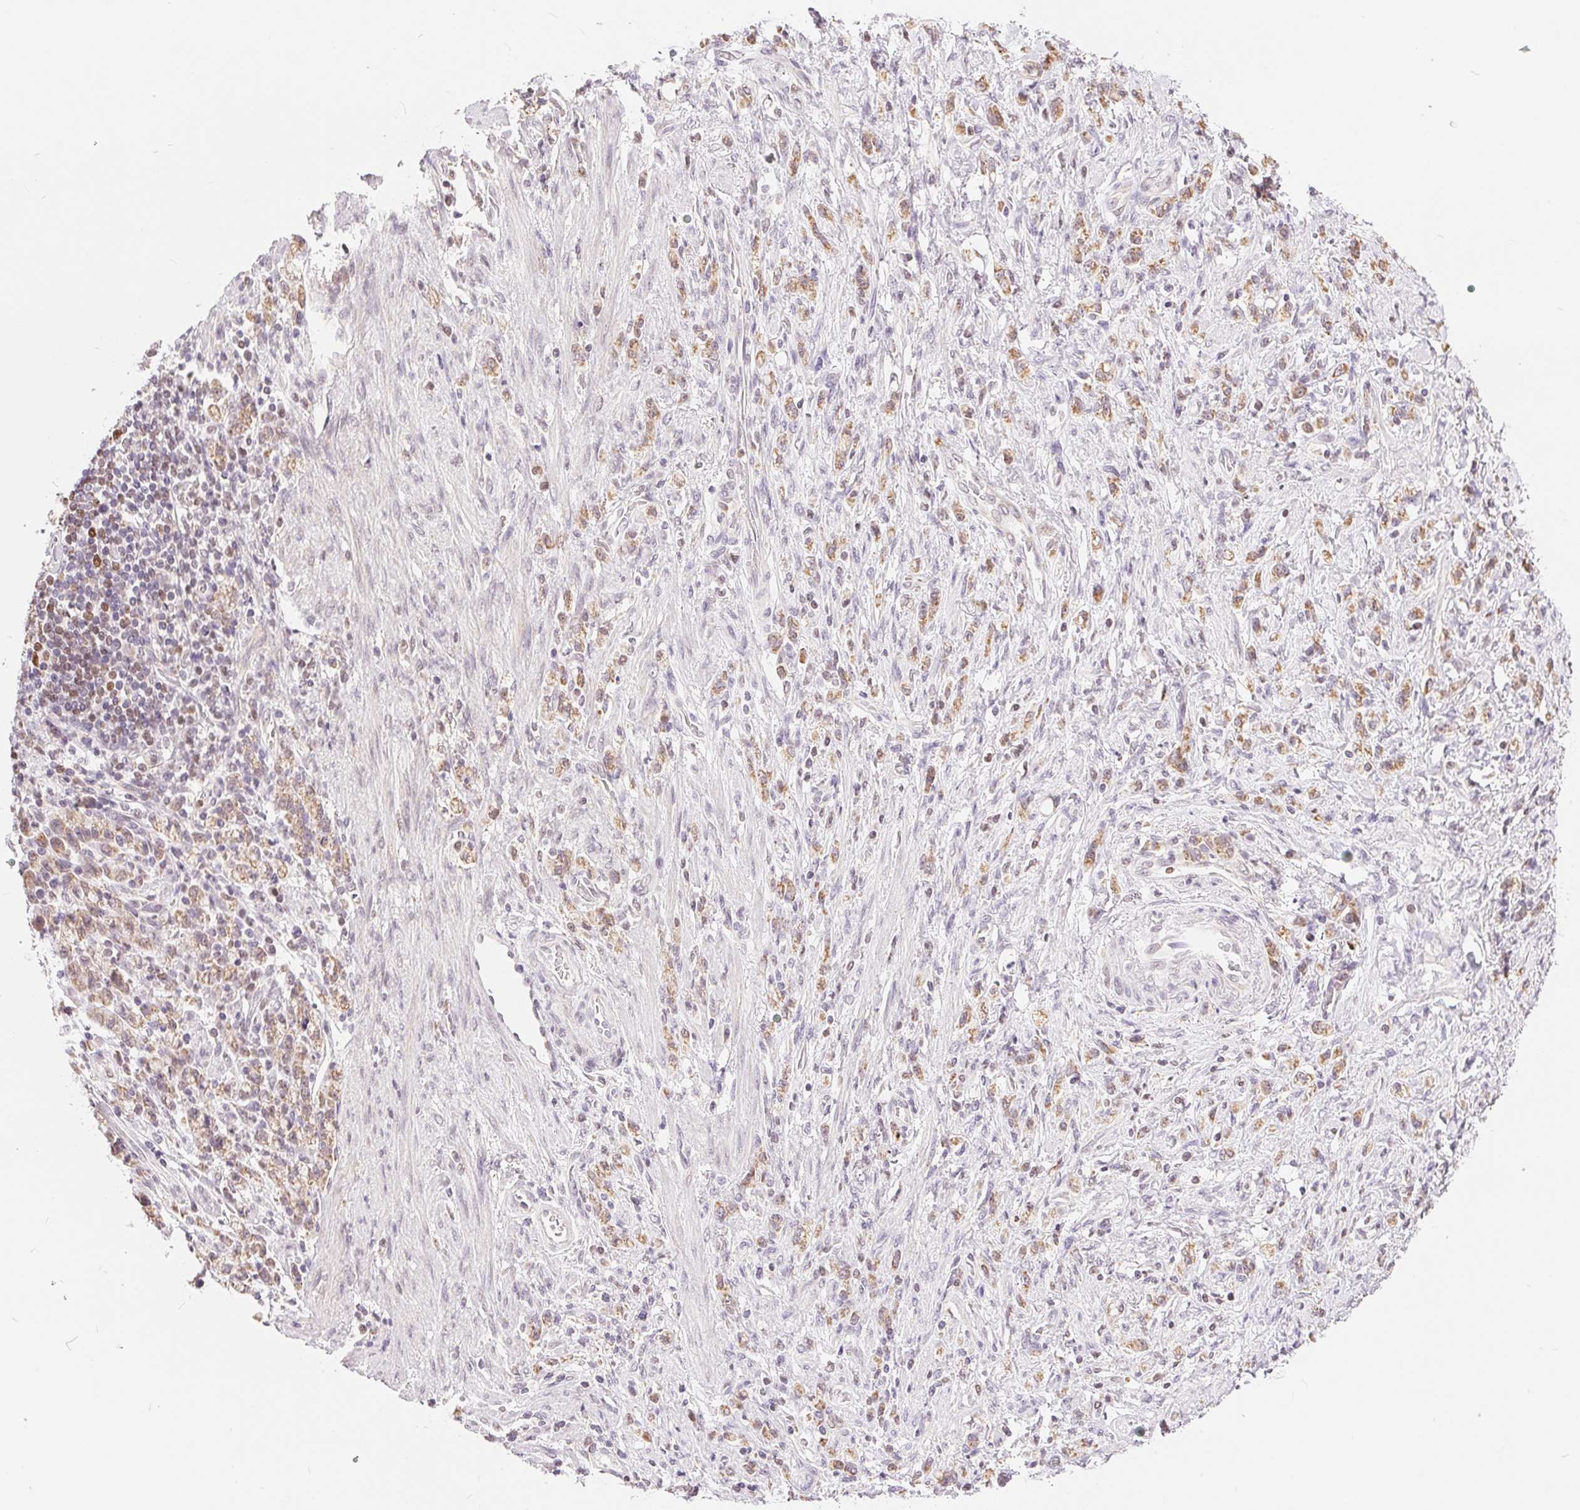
{"staining": {"intensity": "moderate", "quantity": ">75%", "location": "cytoplasmic/membranous"}, "tissue": "stomach cancer", "cell_type": "Tumor cells", "image_type": "cancer", "snomed": [{"axis": "morphology", "description": "Adenocarcinoma, NOS"}, {"axis": "topography", "description": "Stomach"}], "caption": "Protein expression analysis of human stomach cancer reveals moderate cytoplasmic/membranous staining in approximately >75% of tumor cells. The staining is performed using DAB brown chromogen to label protein expression. The nuclei are counter-stained blue using hematoxylin.", "gene": "POU2F2", "patient": {"sex": "male", "age": 77}}